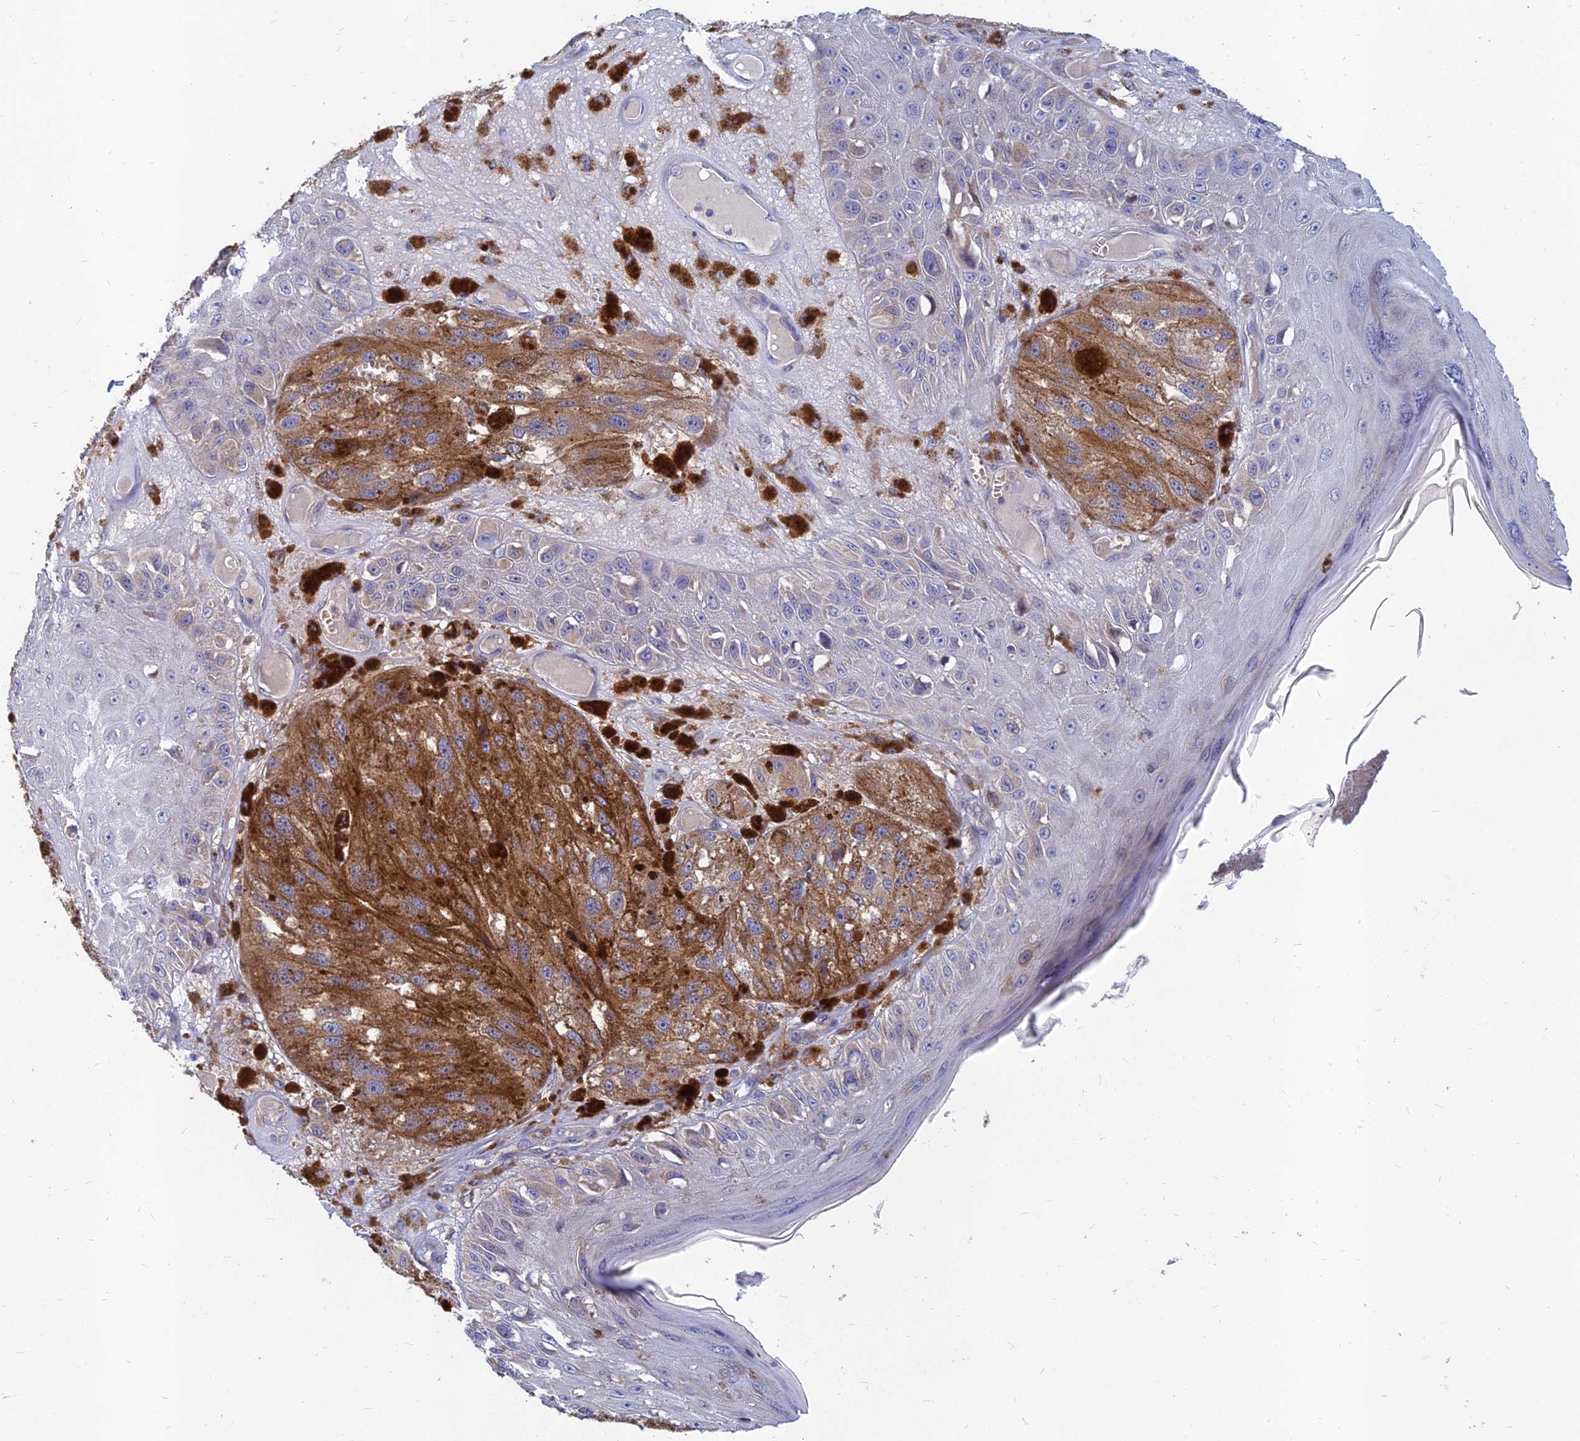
{"staining": {"intensity": "moderate", "quantity": "25%-75%", "location": "cytoplasmic/membranous"}, "tissue": "melanoma", "cell_type": "Tumor cells", "image_type": "cancer", "snomed": [{"axis": "morphology", "description": "Malignant melanoma, NOS"}, {"axis": "topography", "description": "Skin"}], "caption": "Immunohistochemistry staining of melanoma, which reveals medium levels of moderate cytoplasmic/membranous expression in approximately 25%-75% of tumor cells indicating moderate cytoplasmic/membranous protein positivity. The staining was performed using DAB (3,3'-diaminobenzidine) (brown) for protein detection and nuclei were counterstained in hematoxylin (blue).", "gene": "CACNA1B", "patient": {"sex": "male", "age": 88}}